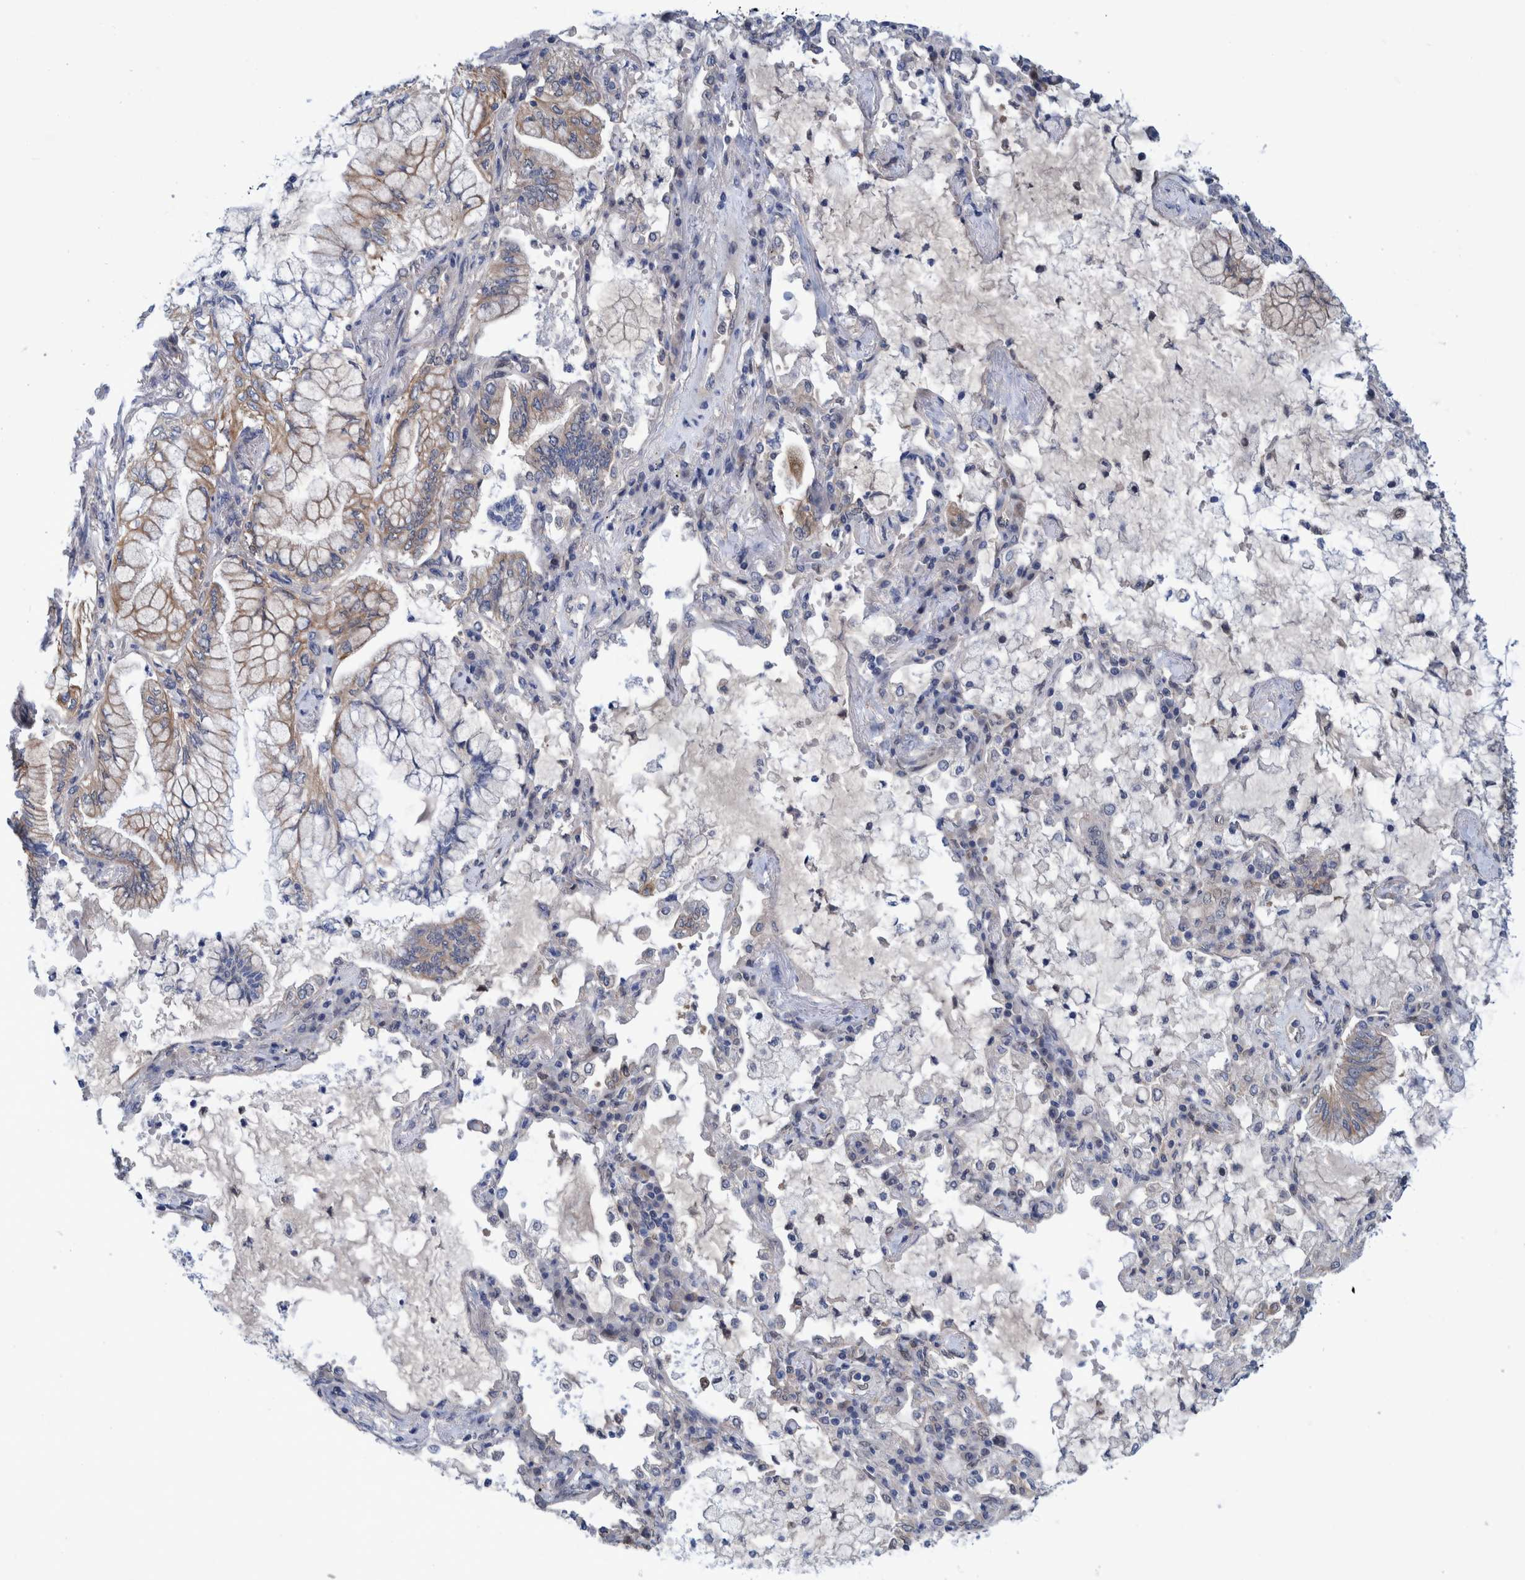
{"staining": {"intensity": "moderate", "quantity": ">75%", "location": "cytoplasmic/membranous"}, "tissue": "lung cancer", "cell_type": "Tumor cells", "image_type": "cancer", "snomed": [{"axis": "morphology", "description": "Adenocarcinoma, NOS"}, {"axis": "topography", "description": "Lung"}], "caption": "Protein expression analysis of lung cancer demonstrates moderate cytoplasmic/membranous positivity in approximately >75% of tumor cells.", "gene": "PFAS", "patient": {"sex": "female", "age": 70}}